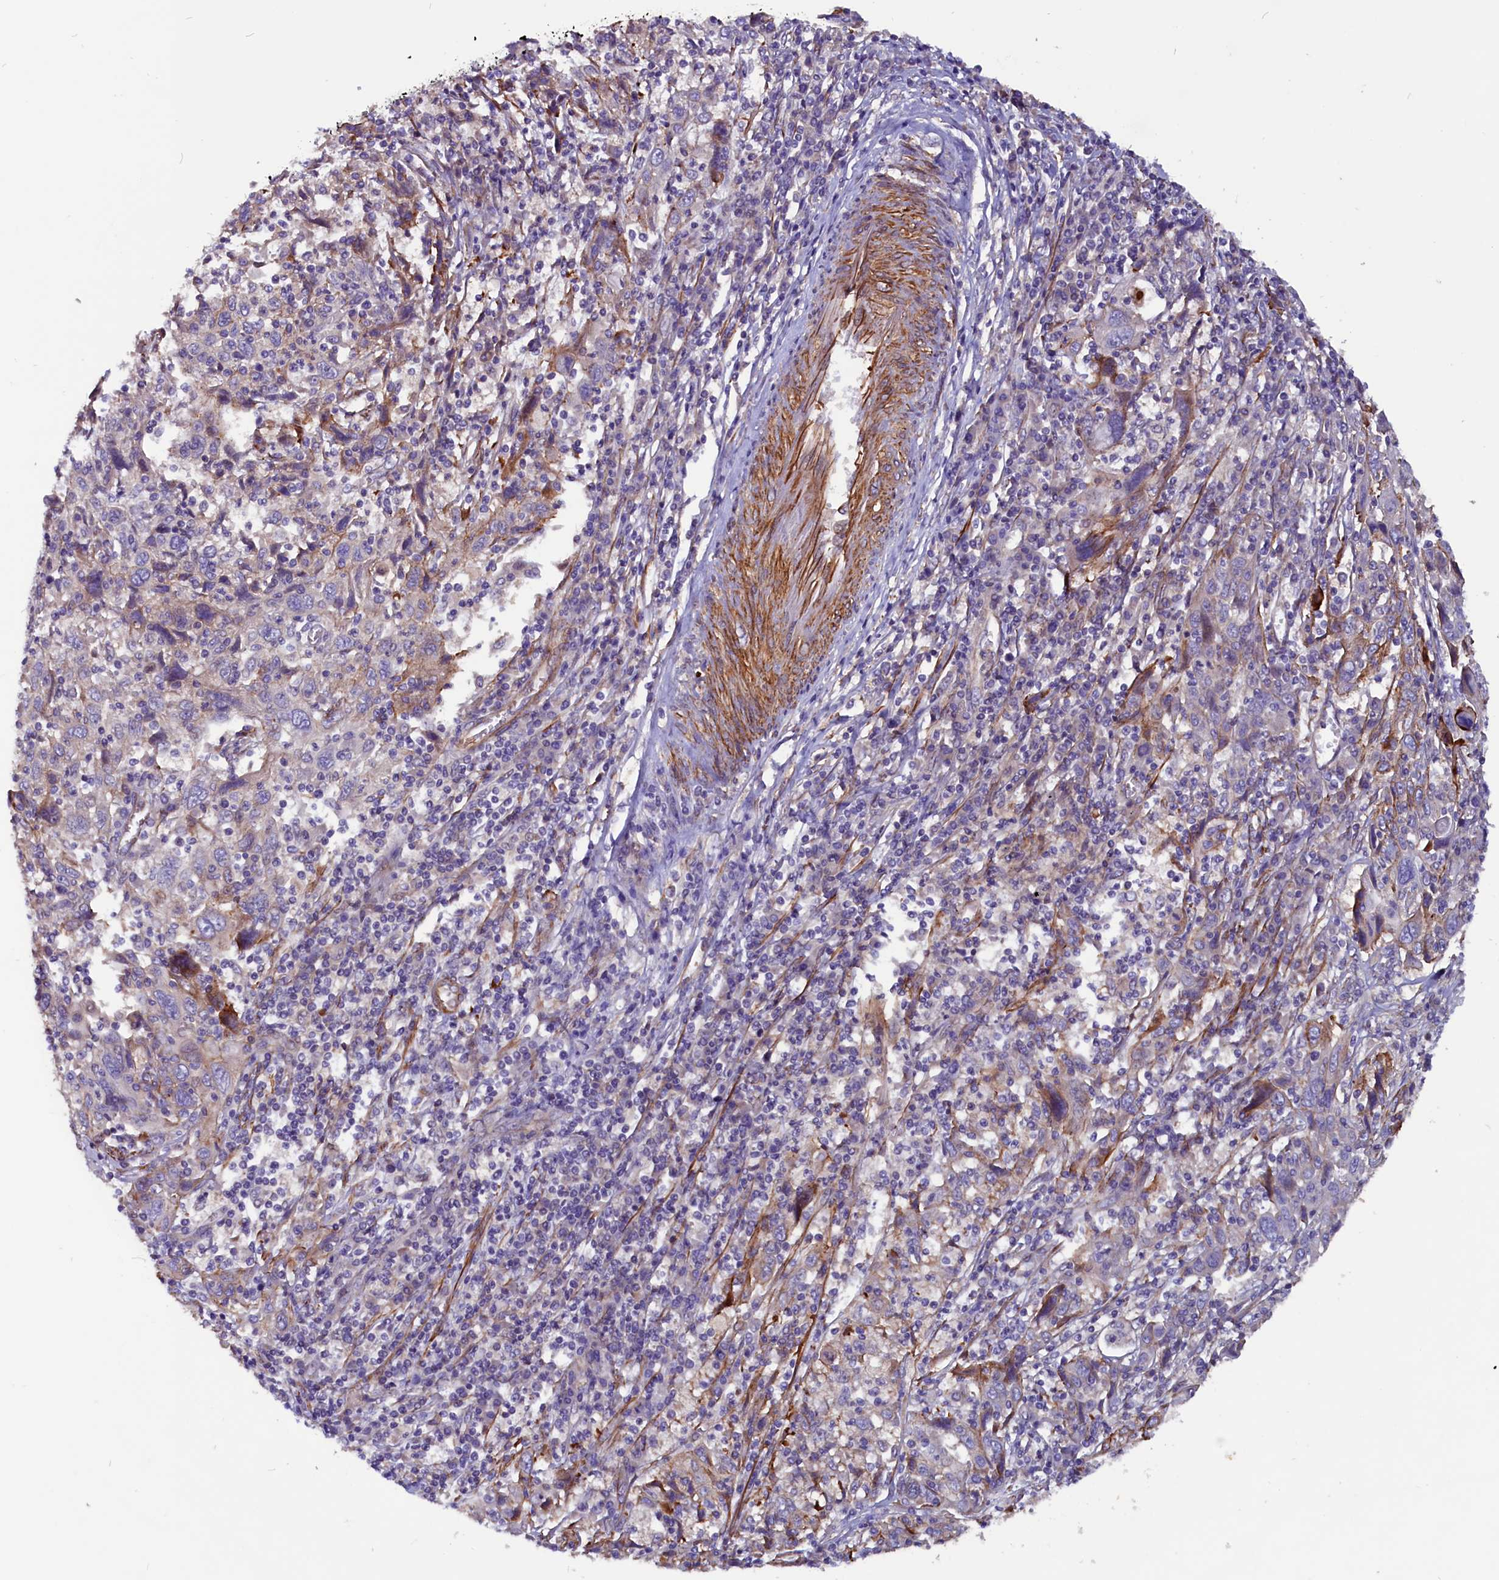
{"staining": {"intensity": "weak", "quantity": "<25%", "location": "cytoplasmic/membranous"}, "tissue": "cervical cancer", "cell_type": "Tumor cells", "image_type": "cancer", "snomed": [{"axis": "morphology", "description": "Squamous cell carcinoma, NOS"}, {"axis": "topography", "description": "Cervix"}], "caption": "Human squamous cell carcinoma (cervical) stained for a protein using IHC exhibits no positivity in tumor cells.", "gene": "ZNF749", "patient": {"sex": "female", "age": 46}}